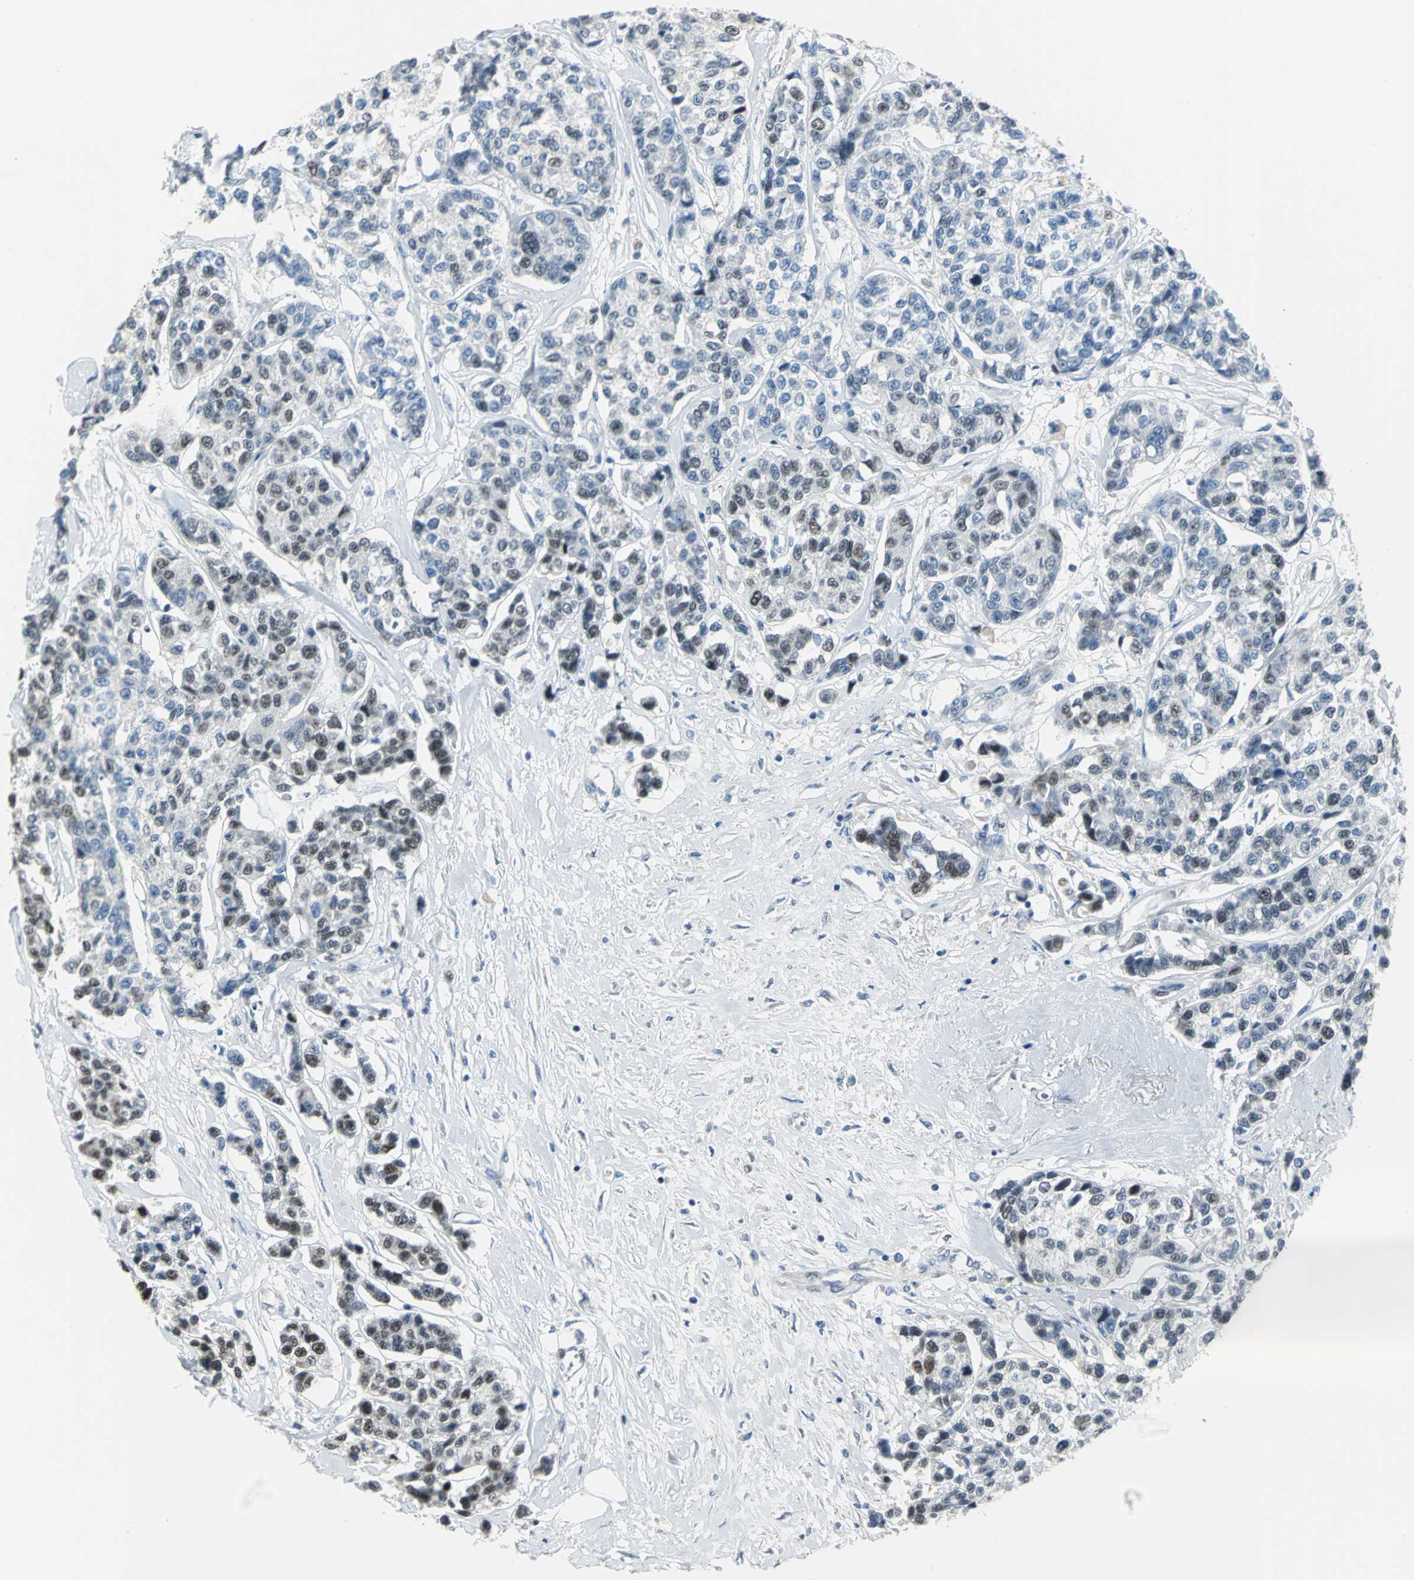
{"staining": {"intensity": "moderate", "quantity": "<25%", "location": "nuclear"}, "tissue": "breast cancer", "cell_type": "Tumor cells", "image_type": "cancer", "snomed": [{"axis": "morphology", "description": "Duct carcinoma"}, {"axis": "topography", "description": "Breast"}], "caption": "Immunohistochemistry staining of breast infiltrating ductal carcinoma, which shows low levels of moderate nuclear positivity in about <25% of tumor cells indicating moderate nuclear protein staining. The staining was performed using DAB (3,3'-diaminobenzidine) (brown) for protein detection and nuclei were counterstained in hematoxylin (blue).", "gene": "MCM3", "patient": {"sex": "female", "age": 51}}